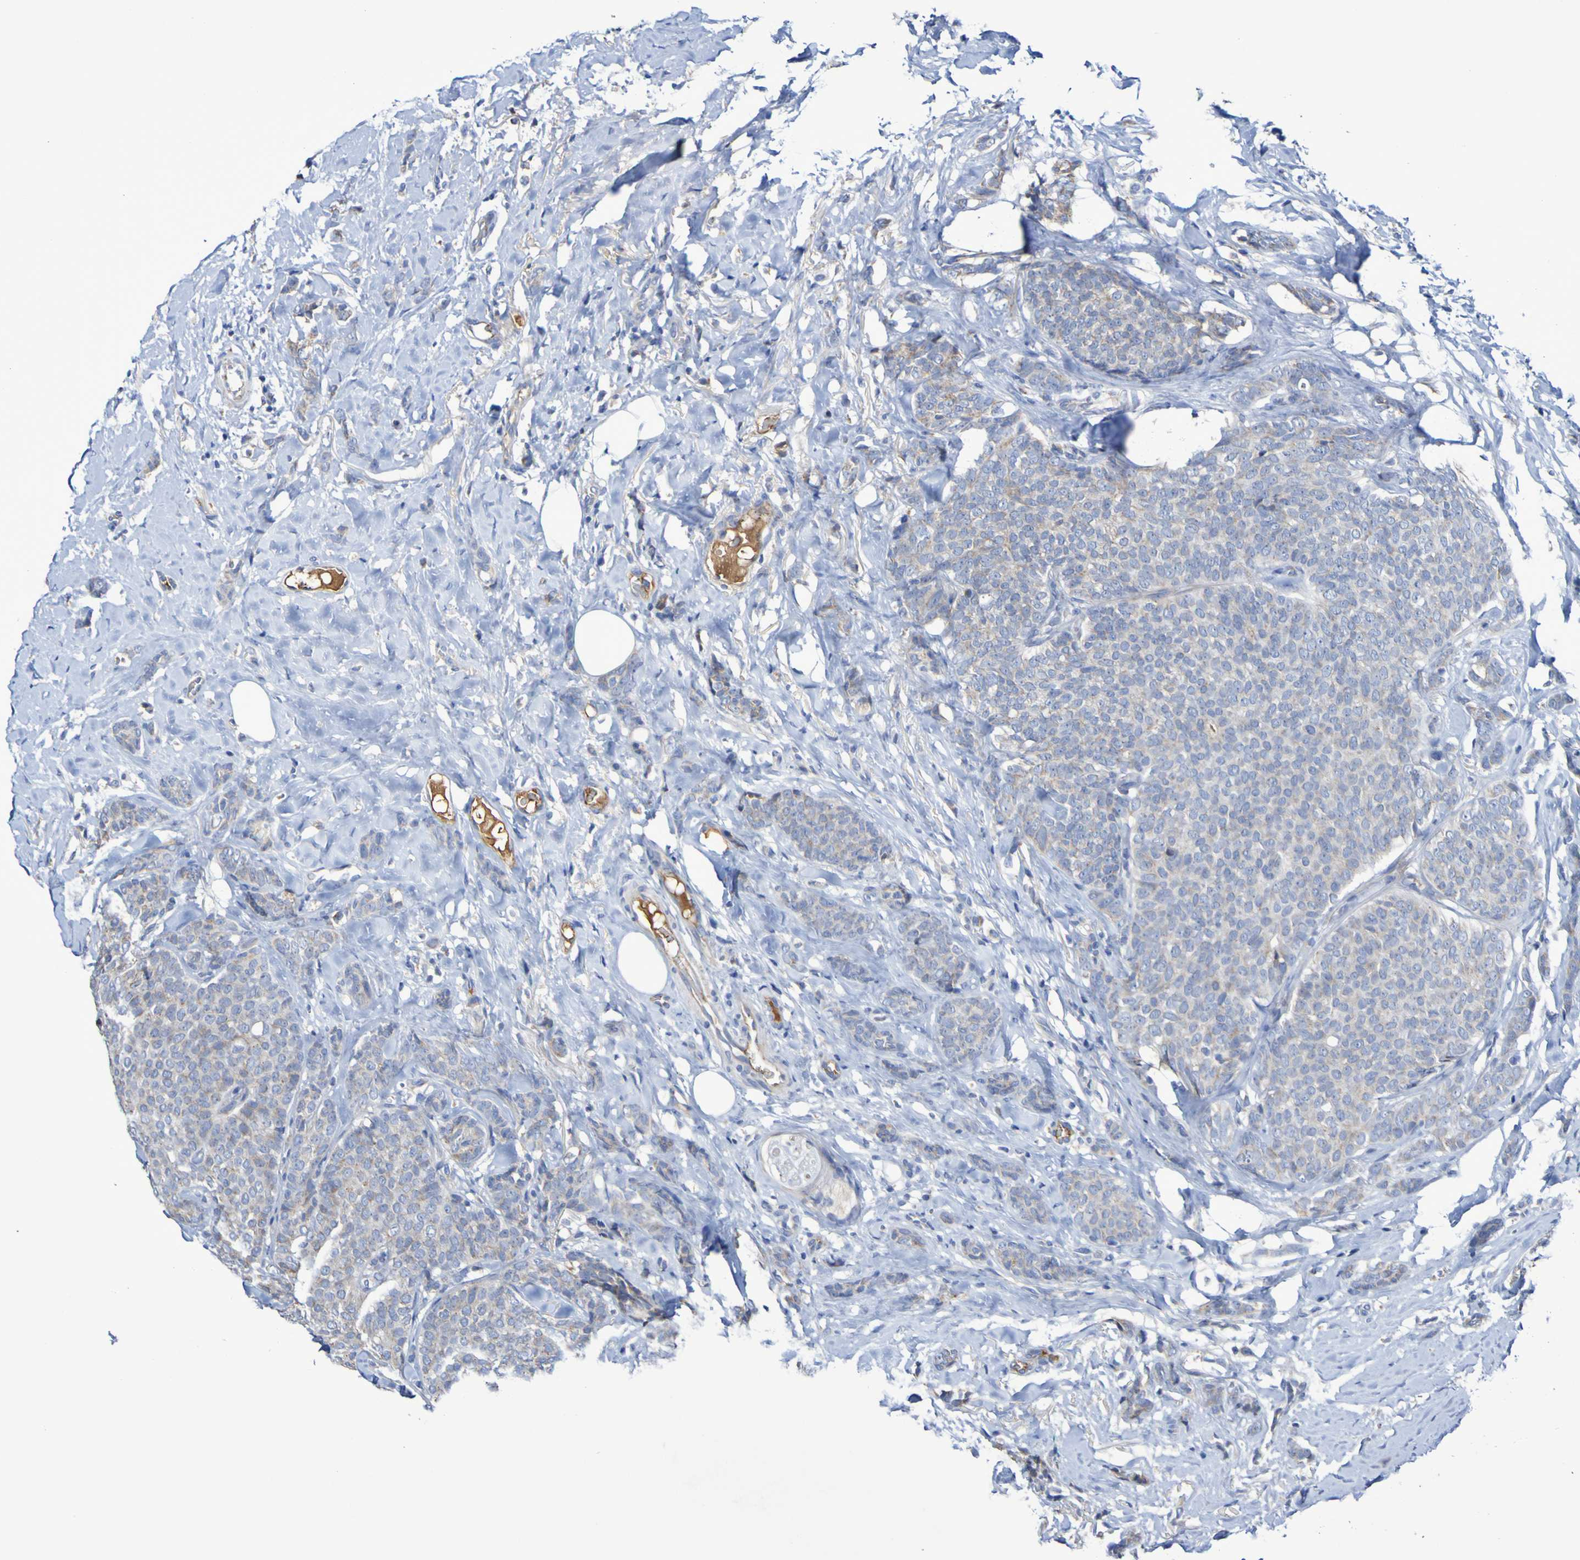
{"staining": {"intensity": "weak", "quantity": "25%-75%", "location": "cytoplasmic/membranous"}, "tissue": "breast cancer", "cell_type": "Tumor cells", "image_type": "cancer", "snomed": [{"axis": "morphology", "description": "Lobular carcinoma"}, {"axis": "topography", "description": "Skin"}, {"axis": "topography", "description": "Breast"}], "caption": "Protein expression analysis of breast cancer (lobular carcinoma) reveals weak cytoplasmic/membranous expression in about 25%-75% of tumor cells.", "gene": "CNTN2", "patient": {"sex": "female", "age": 46}}